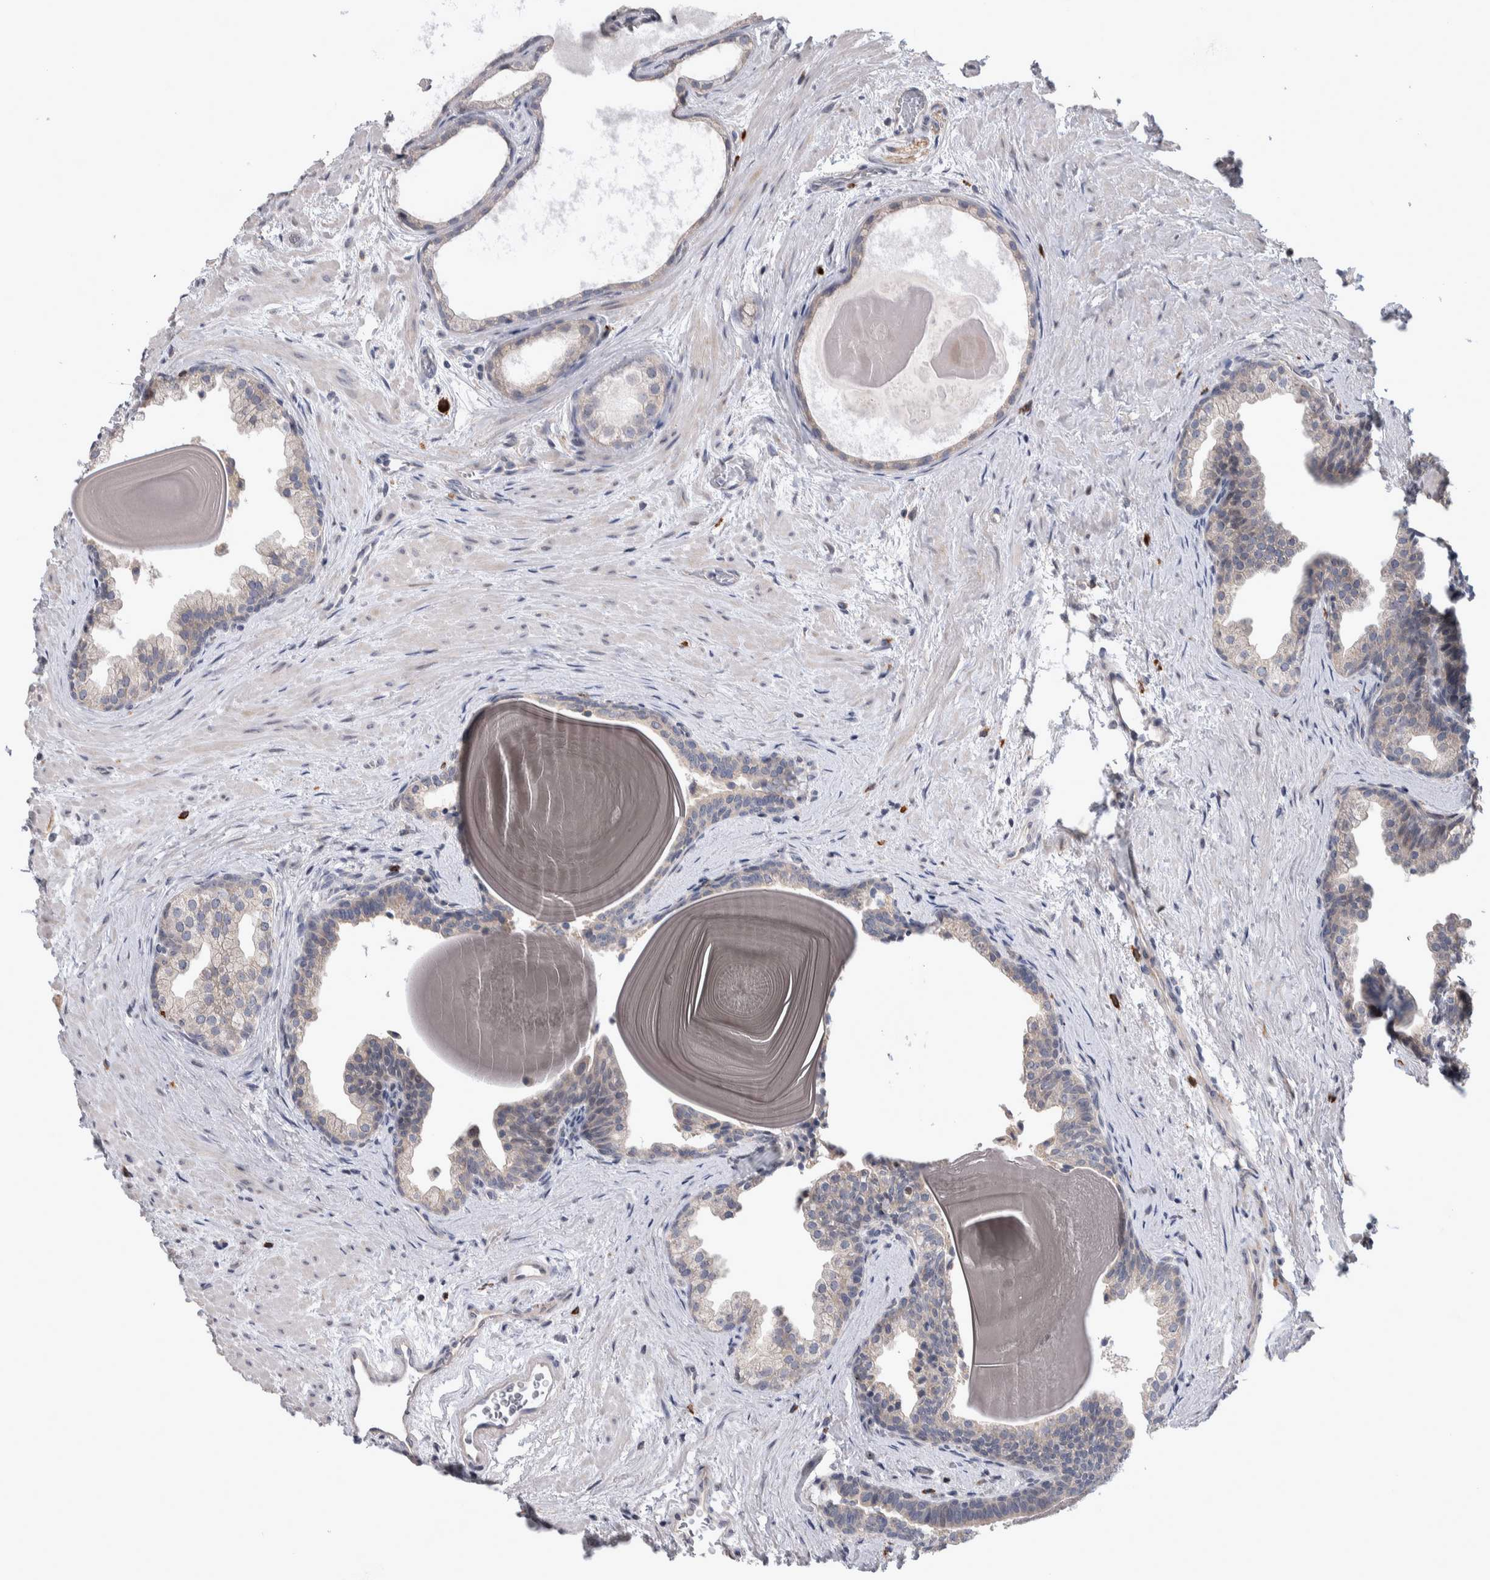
{"staining": {"intensity": "weak", "quantity": "25%-75%", "location": "cytoplasmic/membranous"}, "tissue": "prostate", "cell_type": "Glandular cells", "image_type": "normal", "snomed": [{"axis": "morphology", "description": "Normal tissue, NOS"}, {"axis": "topography", "description": "Prostate"}], "caption": "IHC histopathology image of unremarkable prostate stained for a protein (brown), which demonstrates low levels of weak cytoplasmic/membranous expression in about 25%-75% of glandular cells.", "gene": "IBTK", "patient": {"sex": "male", "age": 48}}